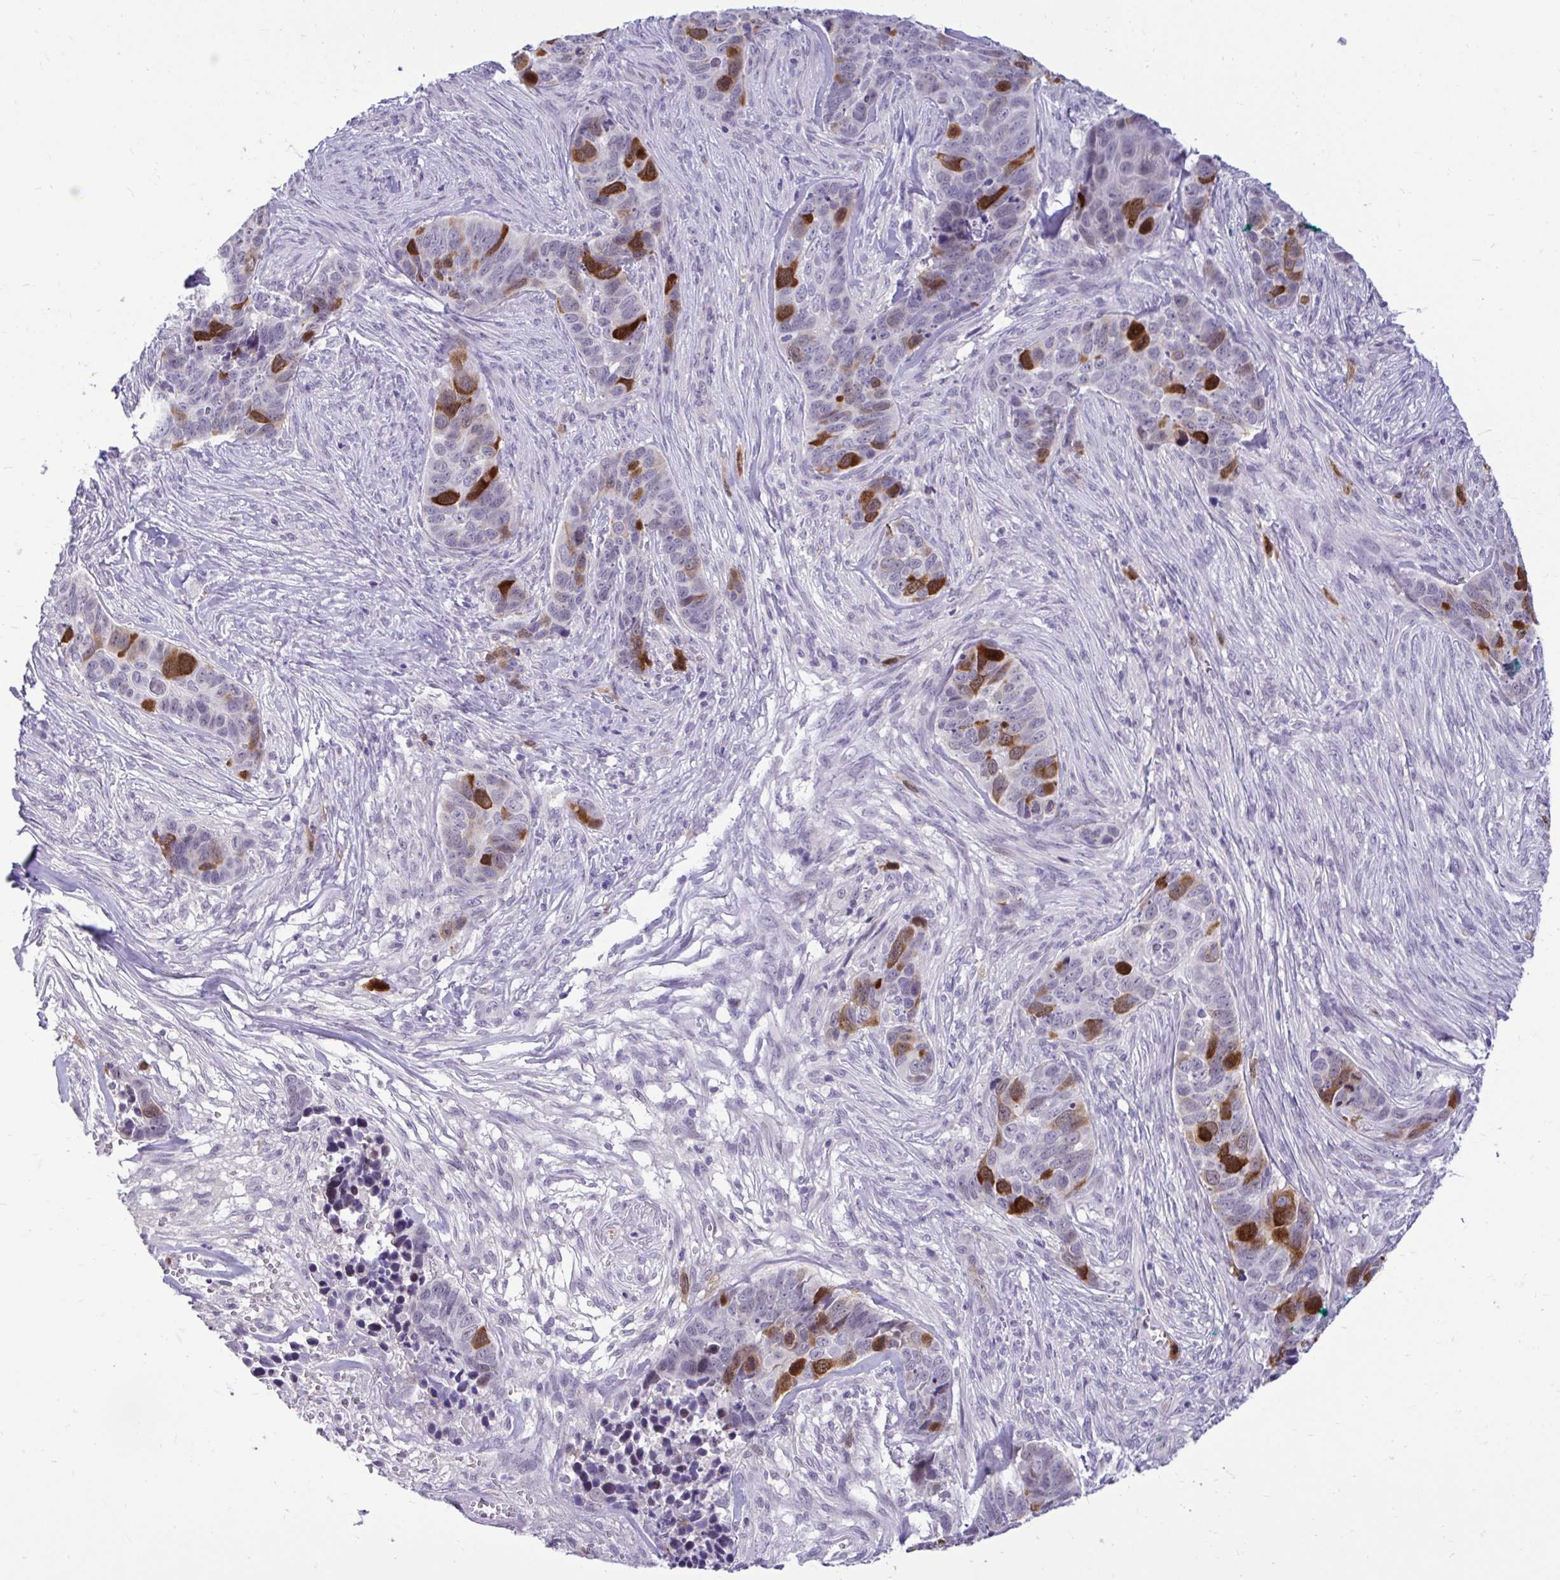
{"staining": {"intensity": "strong", "quantity": "<25%", "location": "cytoplasmic/membranous"}, "tissue": "skin cancer", "cell_type": "Tumor cells", "image_type": "cancer", "snomed": [{"axis": "morphology", "description": "Basal cell carcinoma"}, {"axis": "topography", "description": "Skin"}], "caption": "Skin basal cell carcinoma was stained to show a protein in brown. There is medium levels of strong cytoplasmic/membranous expression in approximately <25% of tumor cells.", "gene": "CDC20", "patient": {"sex": "female", "age": 82}}